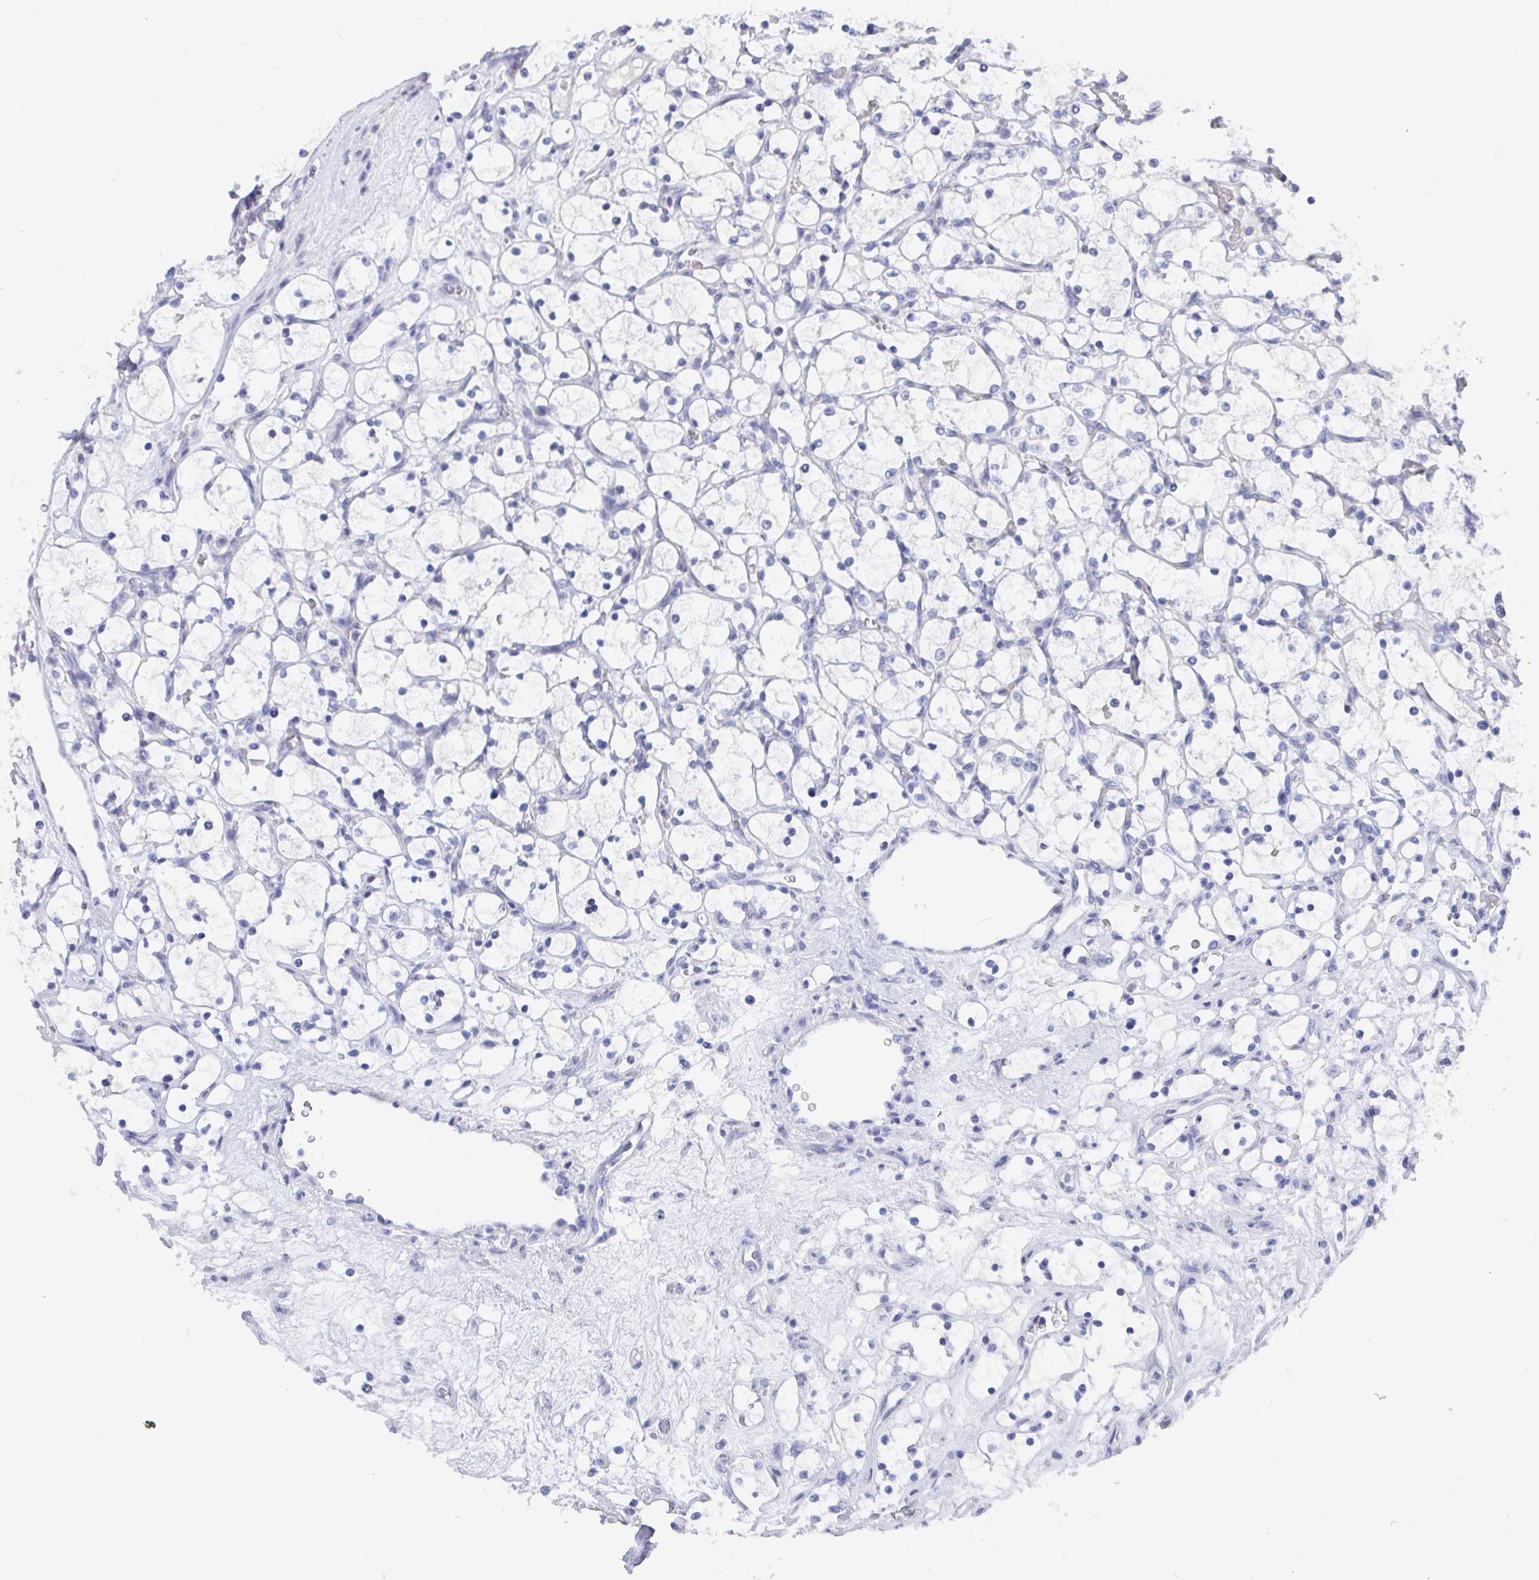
{"staining": {"intensity": "negative", "quantity": "none", "location": "none"}, "tissue": "renal cancer", "cell_type": "Tumor cells", "image_type": "cancer", "snomed": [{"axis": "morphology", "description": "Adenocarcinoma, NOS"}, {"axis": "topography", "description": "Kidney"}], "caption": "Micrograph shows no protein staining in tumor cells of renal cancer (adenocarcinoma) tissue.", "gene": "TAS2R39", "patient": {"sex": "female", "age": 69}}